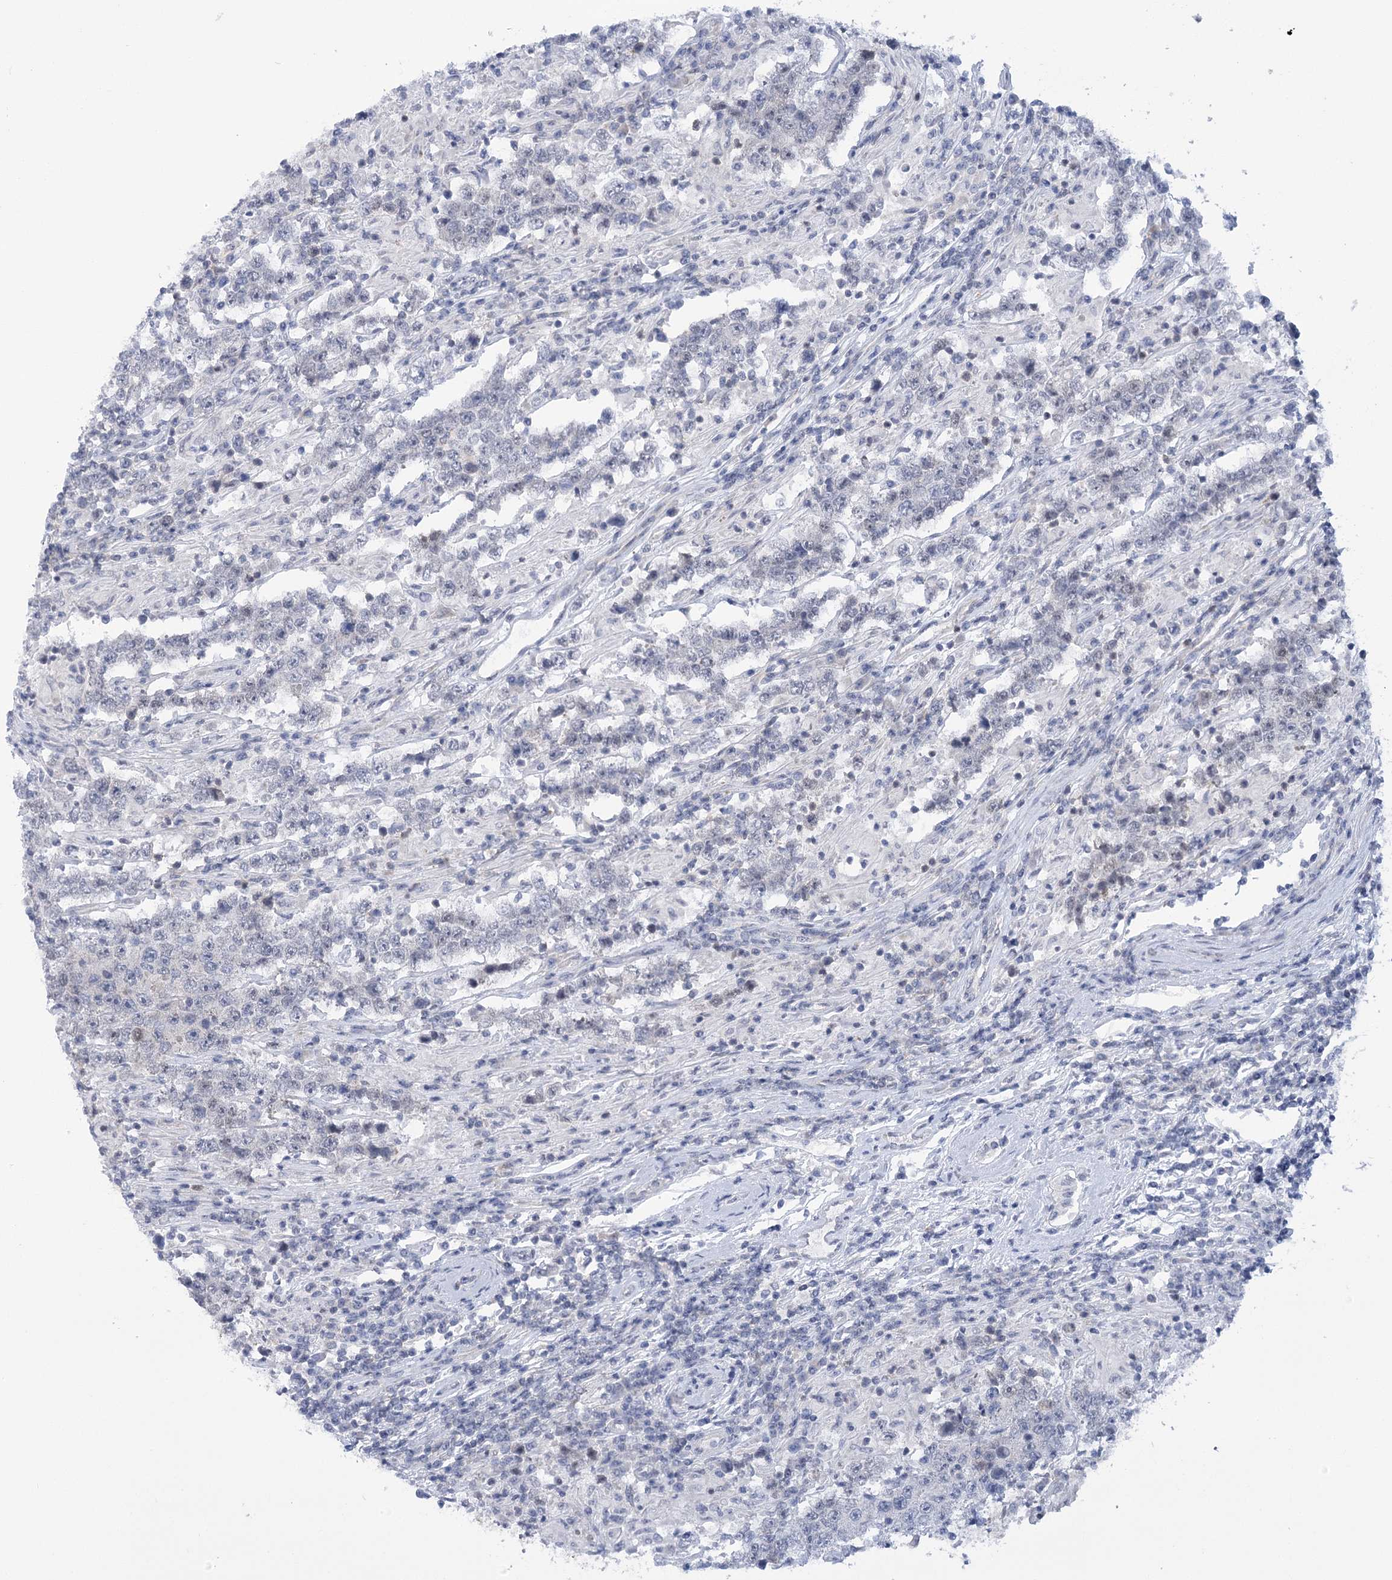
{"staining": {"intensity": "negative", "quantity": "none", "location": "none"}, "tissue": "testis cancer", "cell_type": "Tumor cells", "image_type": "cancer", "snomed": [{"axis": "morphology", "description": "Normal tissue, NOS"}, {"axis": "morphology", "description": "Urothelial carcinoma, High grade"}, {"axis": "morphology", "description": "Seminoma, NOS"}, {"axis": "morphology", "description": "Carcinoma, Embryonal, NOS"}, {"axis": "topography", "description": "Urinary bladder"}, {"axis": "topography", "description": "Testis"}], "caption": "A photomicrograph of human testis embryonal carcinoma is negative for staining in tumor cells.", "gene": "HNRNPA0", "patient": {"sex": "male", "age": 41}}